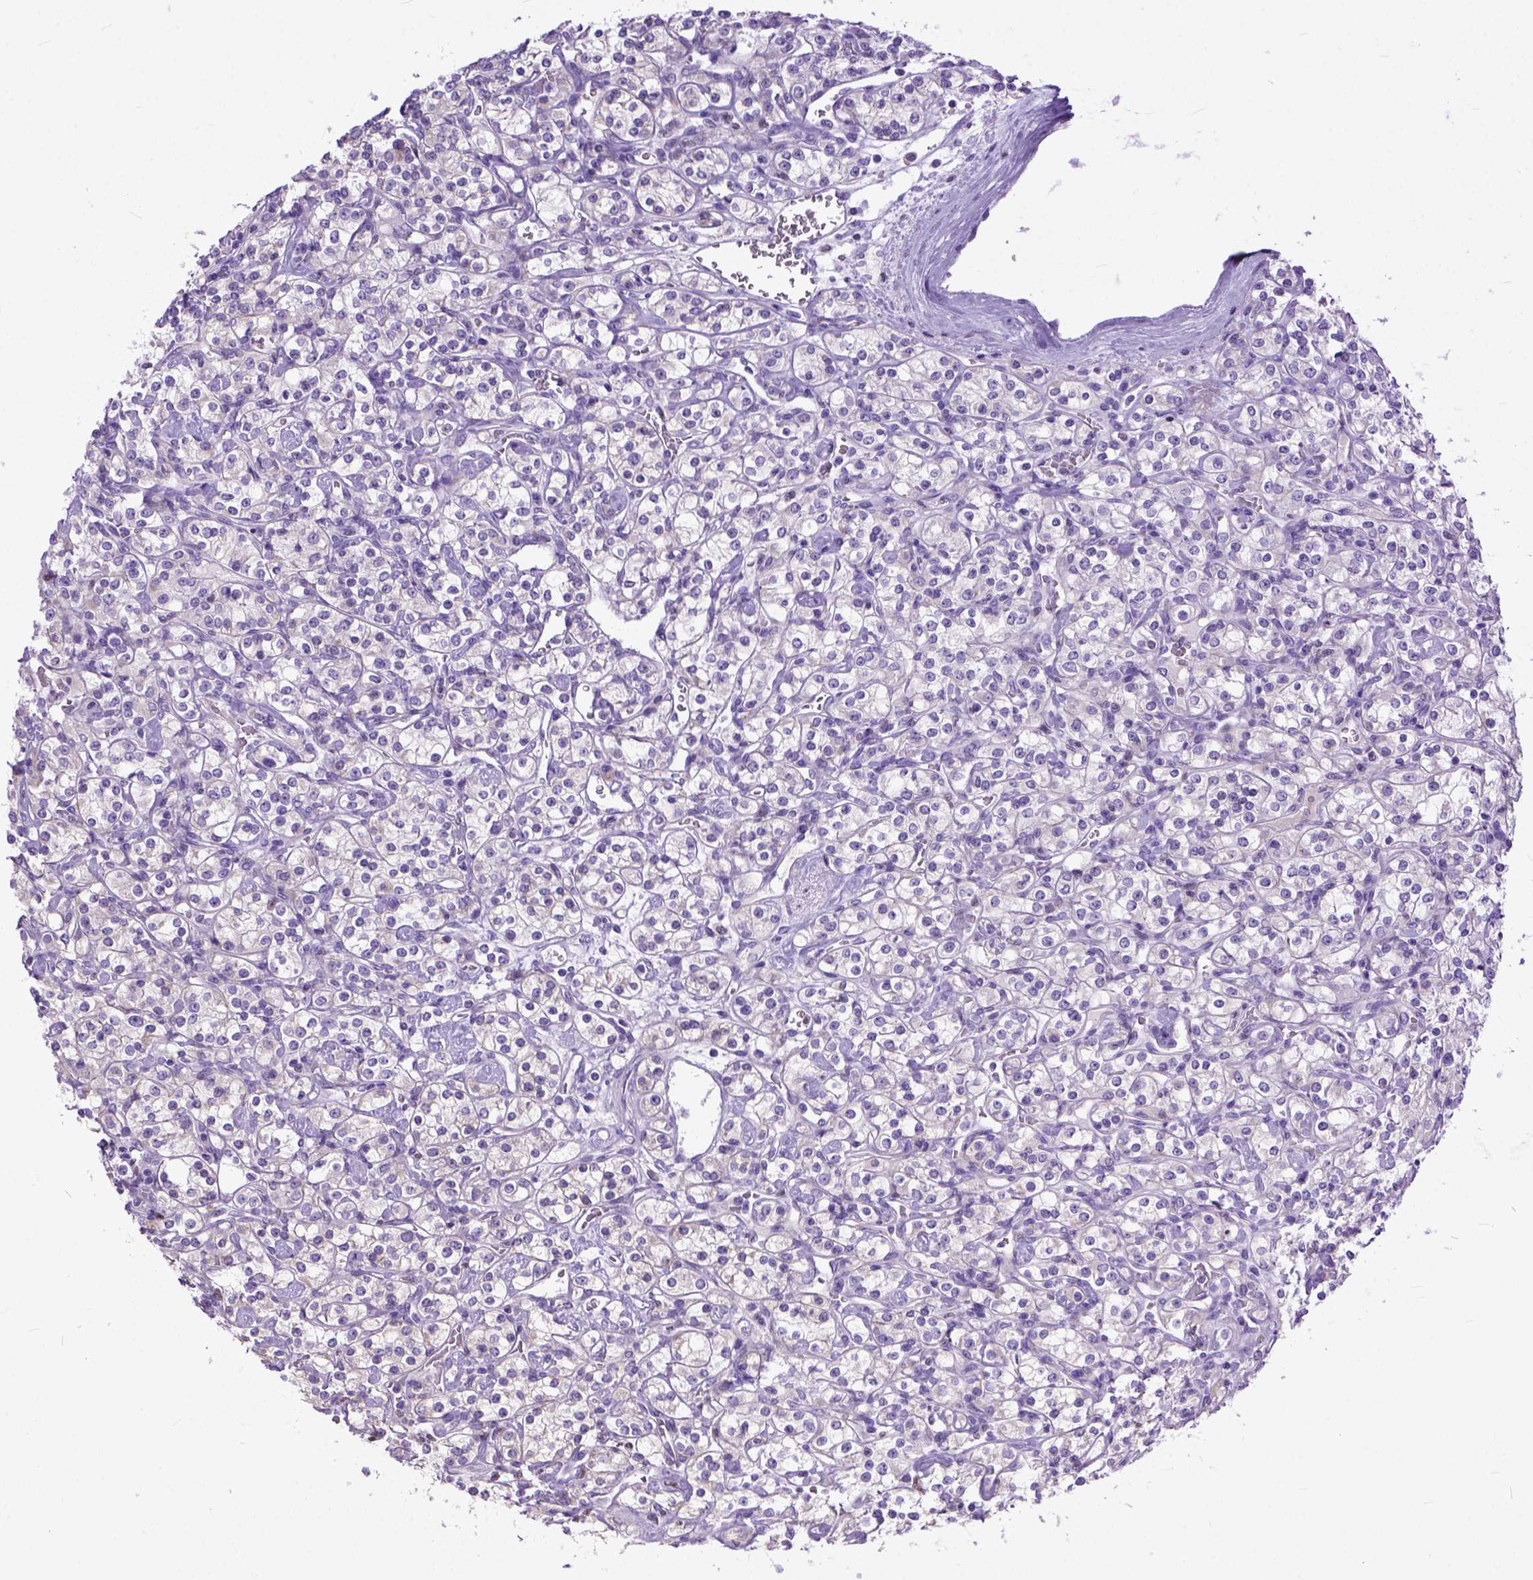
{"staining": {"intensity": "negative", "quantity": "none", "location": "none"}, "tissue": "renal cancer", "cell_type": "Tumor cells", "image_type": "cancer", "snomed": [{"axis": "morphology", "description": "Adenocarcinoma, NOS"}, {"axis": "topography", "description": "Kidney"}], "caption": "Histopathology image shows no significant protein expression in tumor cells of renal adenocarcinoma.", "gene": "CRB1", "patient": {"sex": "male", "age": 77}}